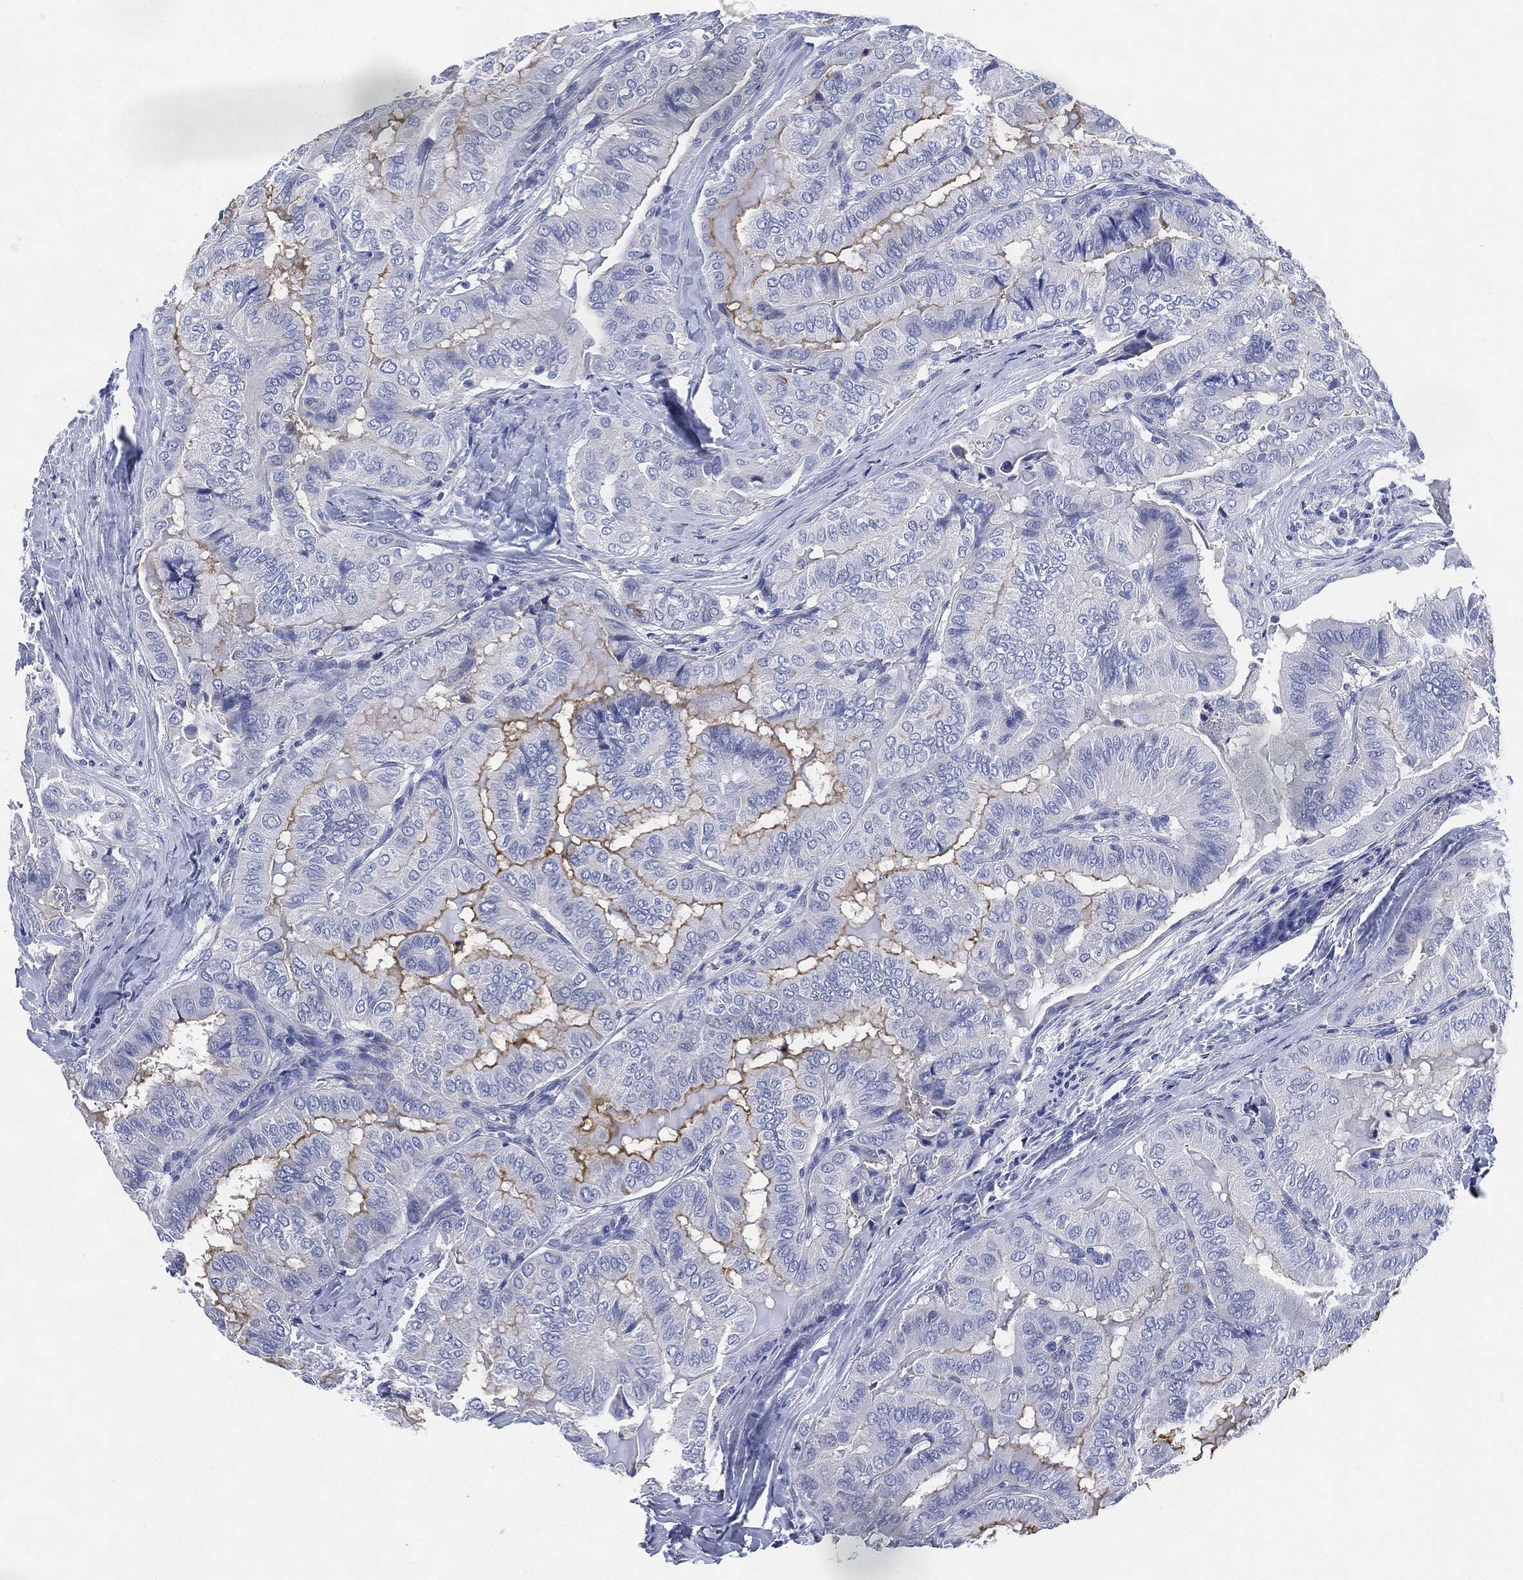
{"staining": {"intensity": "strong", "quantity": "<25%", "location": "cytoplasmic/membranous"}, "tissue": "thyroid cancer", "cell_type": "Tumor cells", "image_type": "cancer", "snomed": [{"axis": "morphology", "description": "Papillary adenocarcinoma, NOS"}, {"axis": "topography", "description": "Thyroid gland"}], "caption": "Protein staining reveals strong cytoplasmic/membranous expression in about <25% of tumor cells in thyroid papillary adenocarcinoma.", "gene": "CCDC70", "patient": {"sex": "female", "age": 68}}